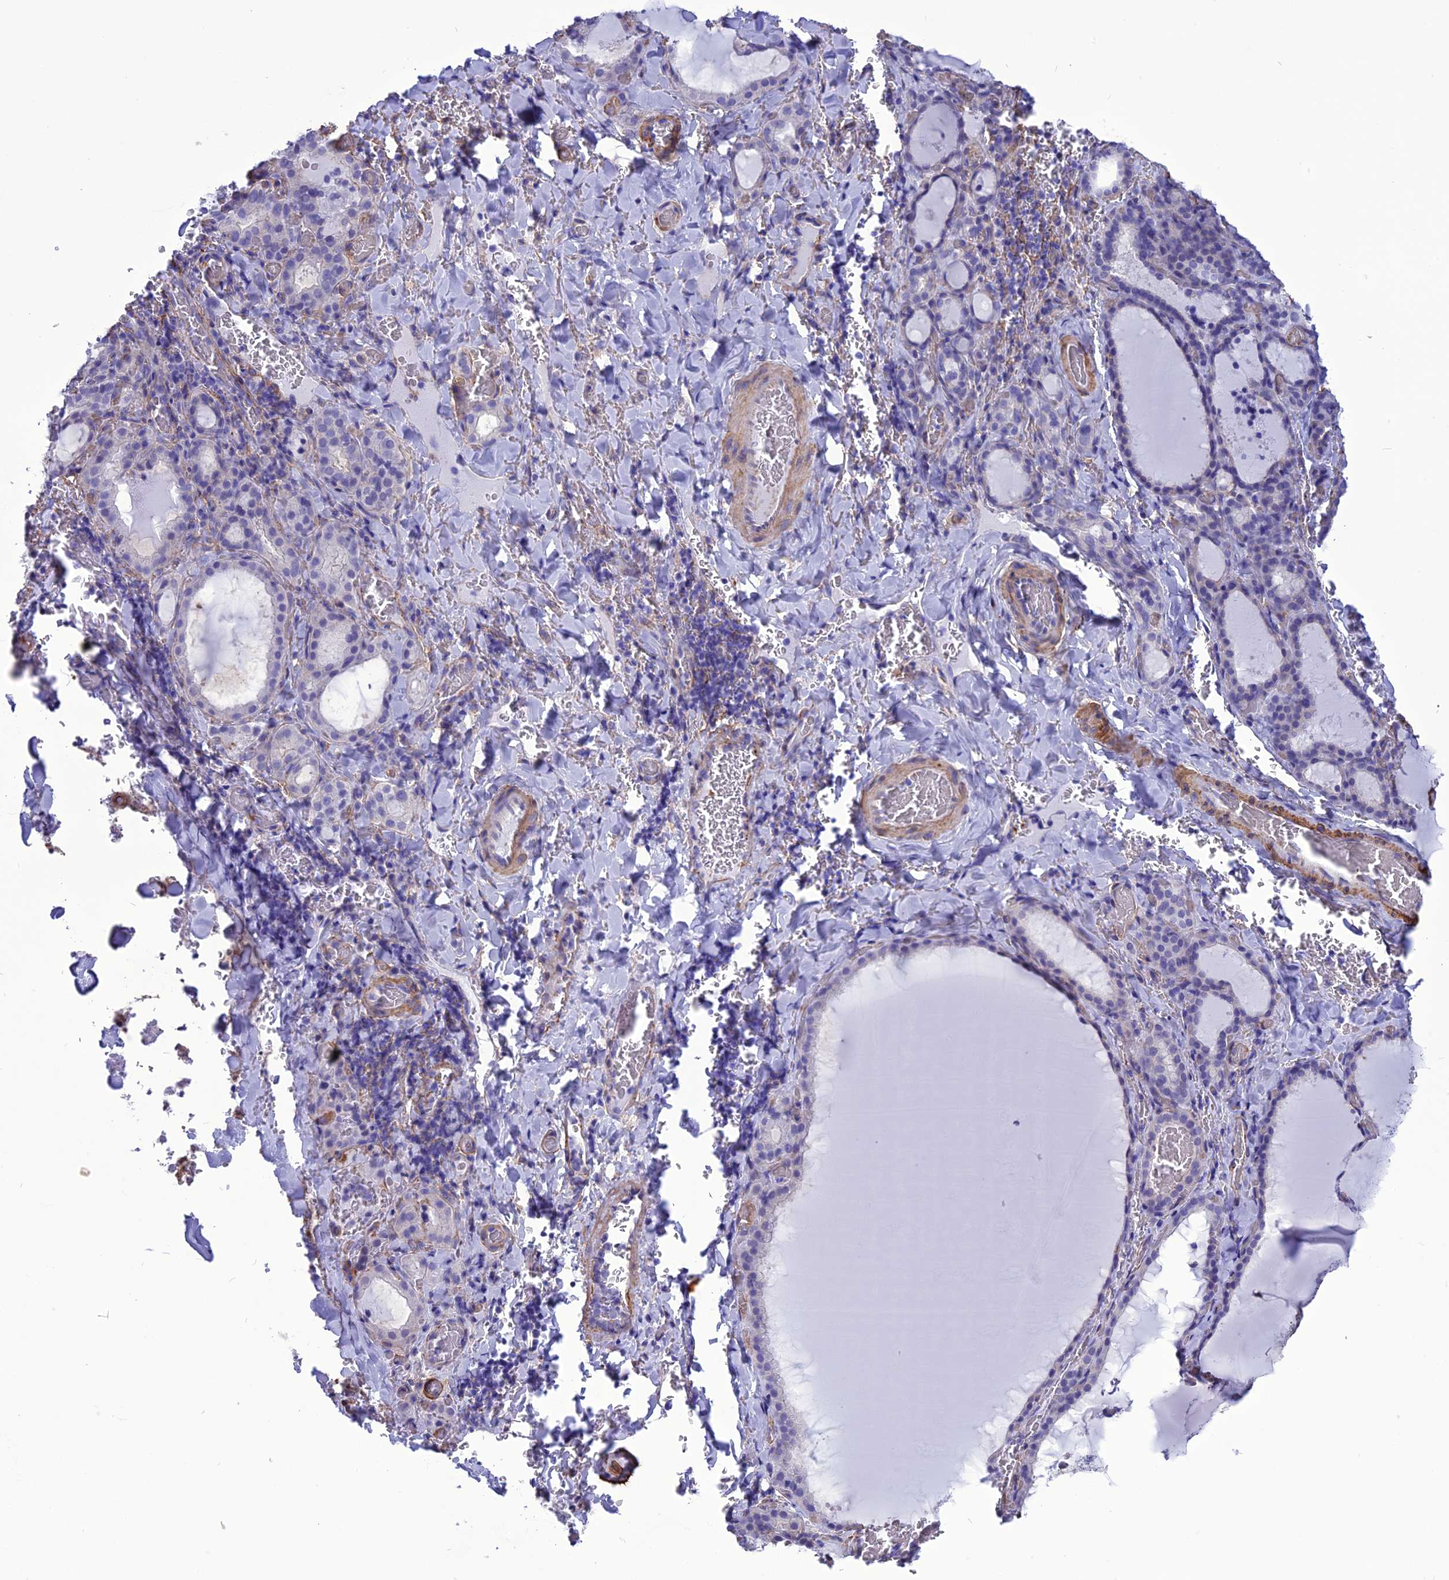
{"staining": {"intensity": "negative", "quantity": "none", "location": "none"}, "tissue": "thyroid gland", "cell_type": "Glandular cells", "image_type": "normal", "snomed": [{"axis": "morphology", "description": "Normal tissue, NOS"}, {"axis": "topography", "description": "Thyroid gland"}], "caption": "High power microscopy histopathology image of an IHC photomicrograph of benign thyroid gland, revealing no significant expression in glandular cells.", "gene": "NKD1", "patient": {"sex": "female", "age": 39}}